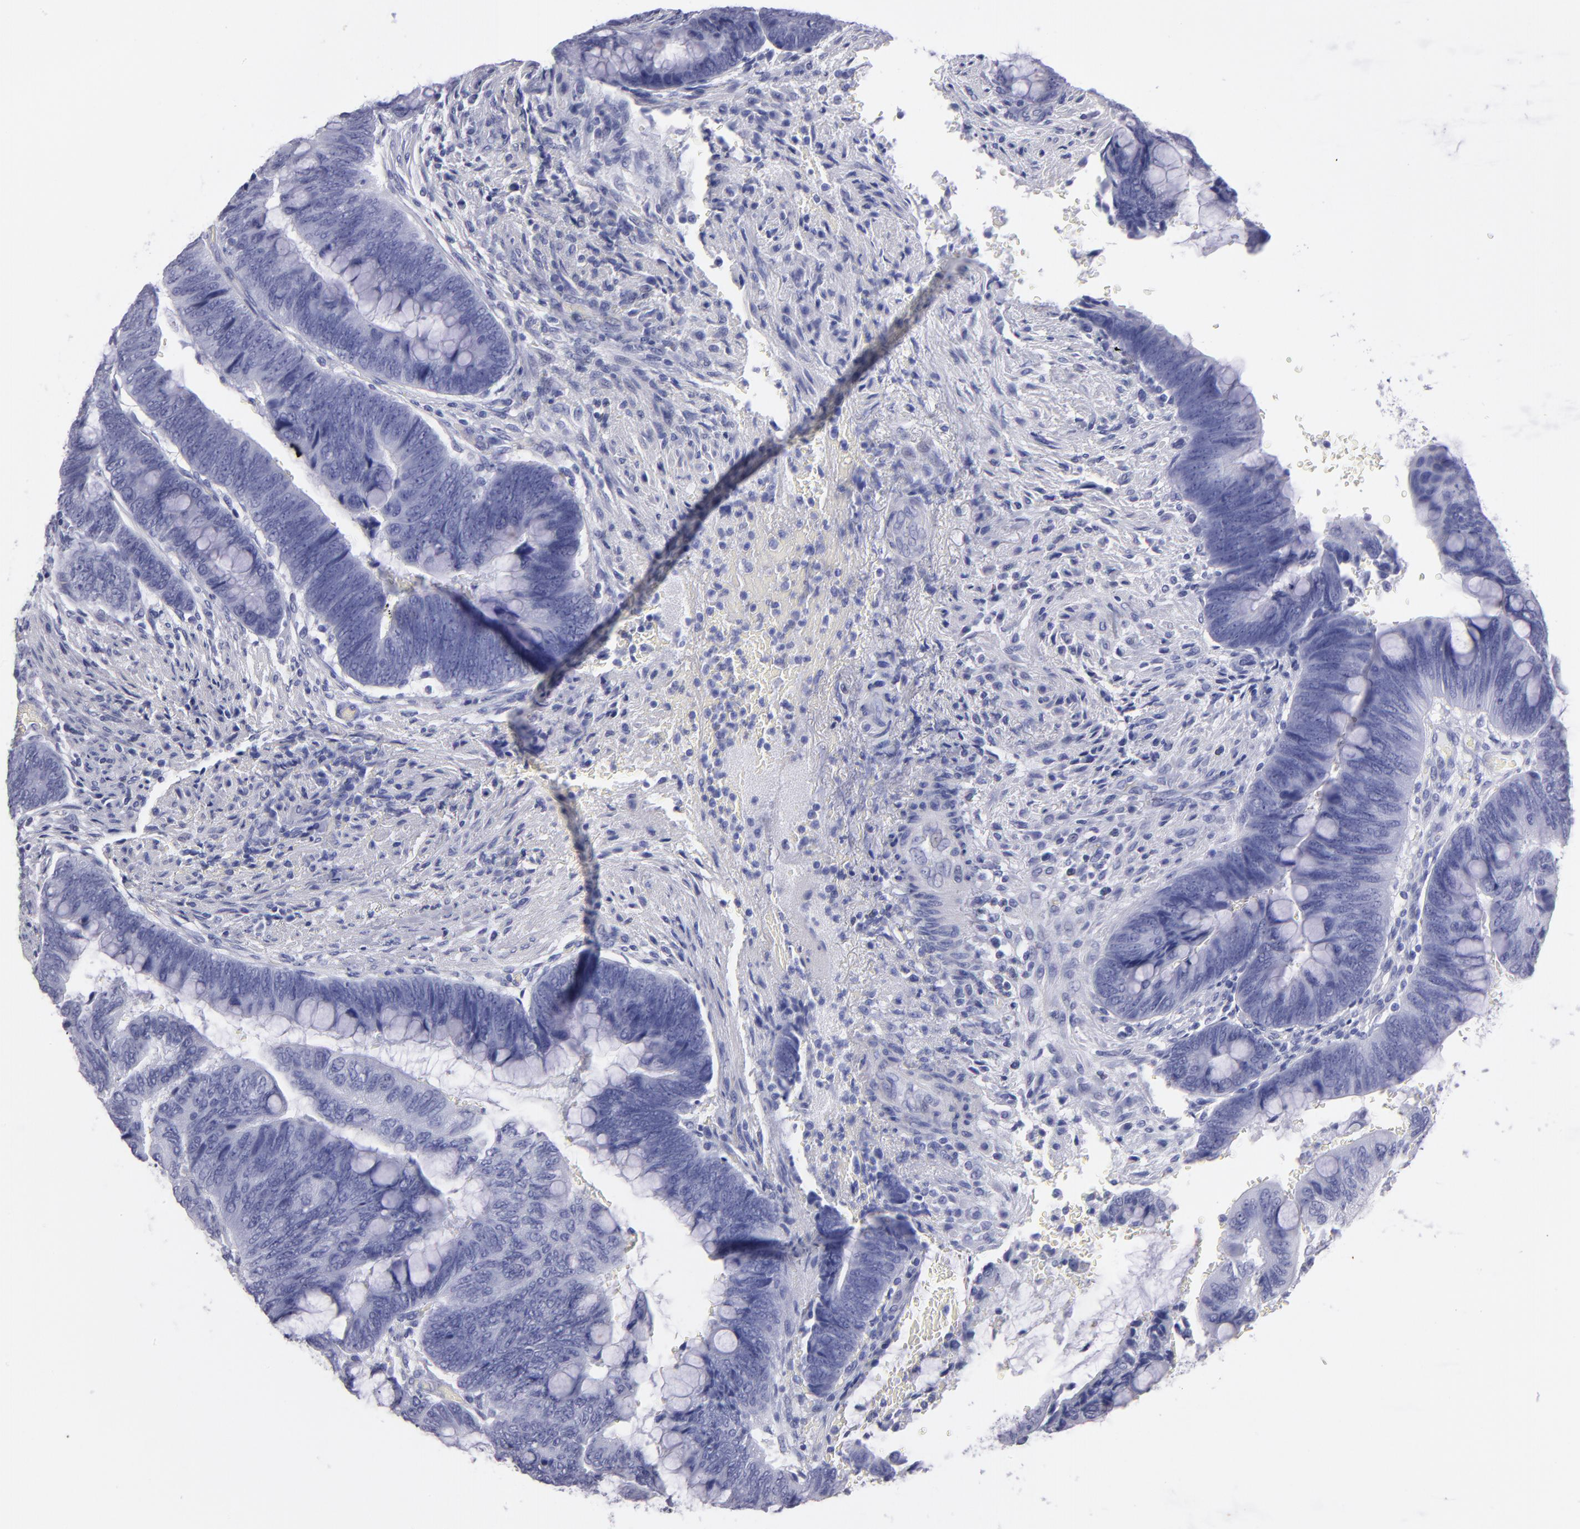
{"staining": {"intensity": "negative", "quantity": "none", "location": "none"}, "tissue": "colorectal cancer", "cell_type": "Tumor cells", "image_type": "cancer", "snomed": [{"axis": "morphology", "description": "Normal tissue, NOS"}, {"axis": "morphology", "description": "Adenocarcinoma, NOS"}, {"axis": "topography", "description": "Rectum"}], "caption": "IHC image of human colorectal adenocarcinoma stained for a protein (brown), which demonstrates no expression in tumor cells. The staining is performed using DAB brown chromogen with nuclei counter-stained in using hematoxylin.", "gene": "MB", "patient": {"sex": "male", "age": 92}}